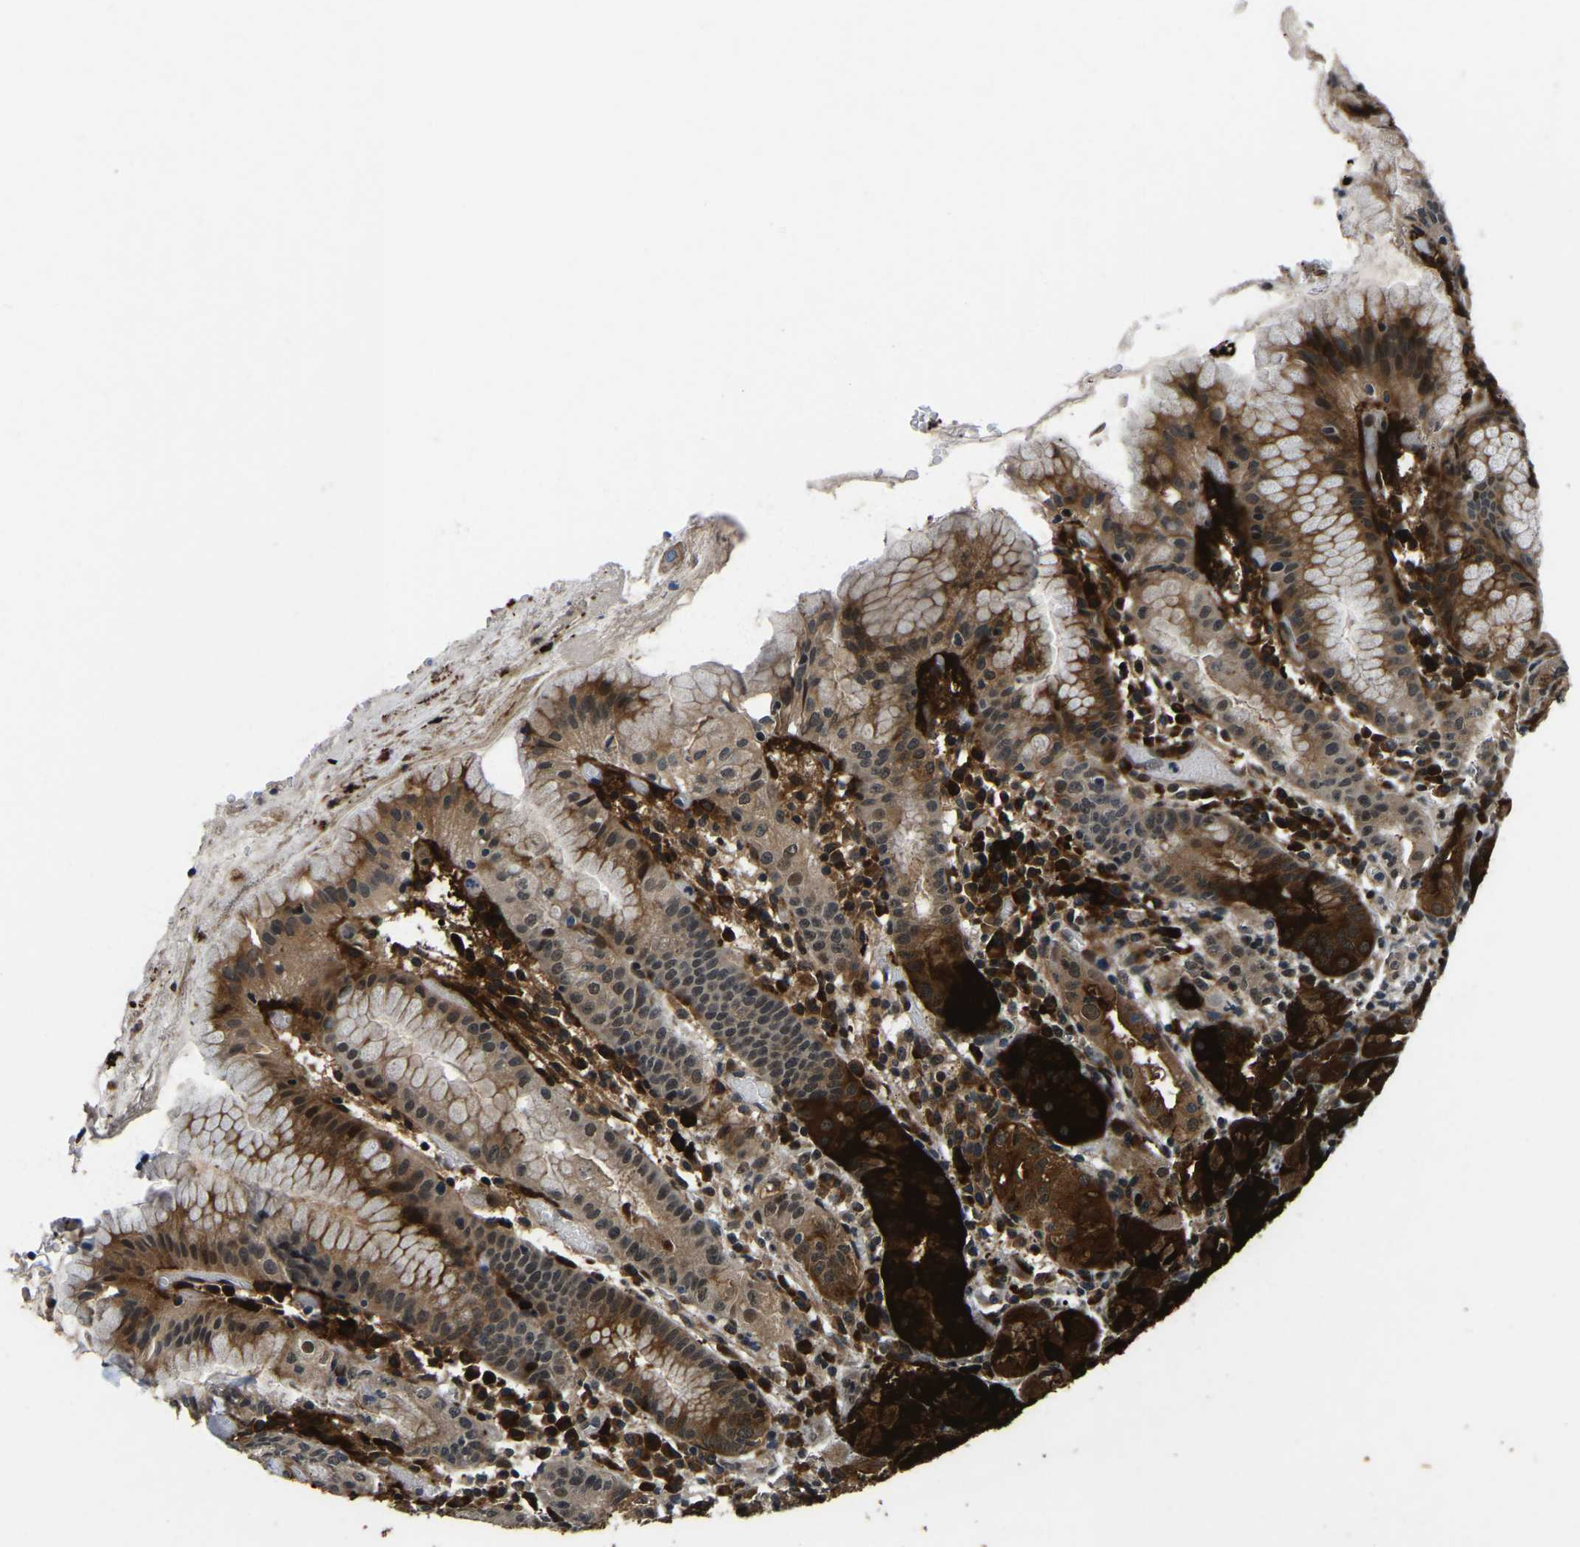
{"staining": {"intensity": "strong", "quantity": ">75%", "location": "cytoplasmic/membranous"}, "tissue": "stomach", "cell_type": "Glandular cells", "image_type": "normal", "snomed": [{"axis": "morphology", "description": "Normal tissue, NOS"}, {"axis": "topography", "description": "Stomach"}, {"axis": "topography", "description": "Stomach, lower"}], "caption": "This histopathology image displays unremarkable stomach stained with immunohistochemistry to label a protein in brown. The cytoplasmic/membranous of glandular cells show strong positivity for the protein. Nuclei are counter-stained blue.", "gene": "ING2", "patient": {"sex": "female", "age": 75}}